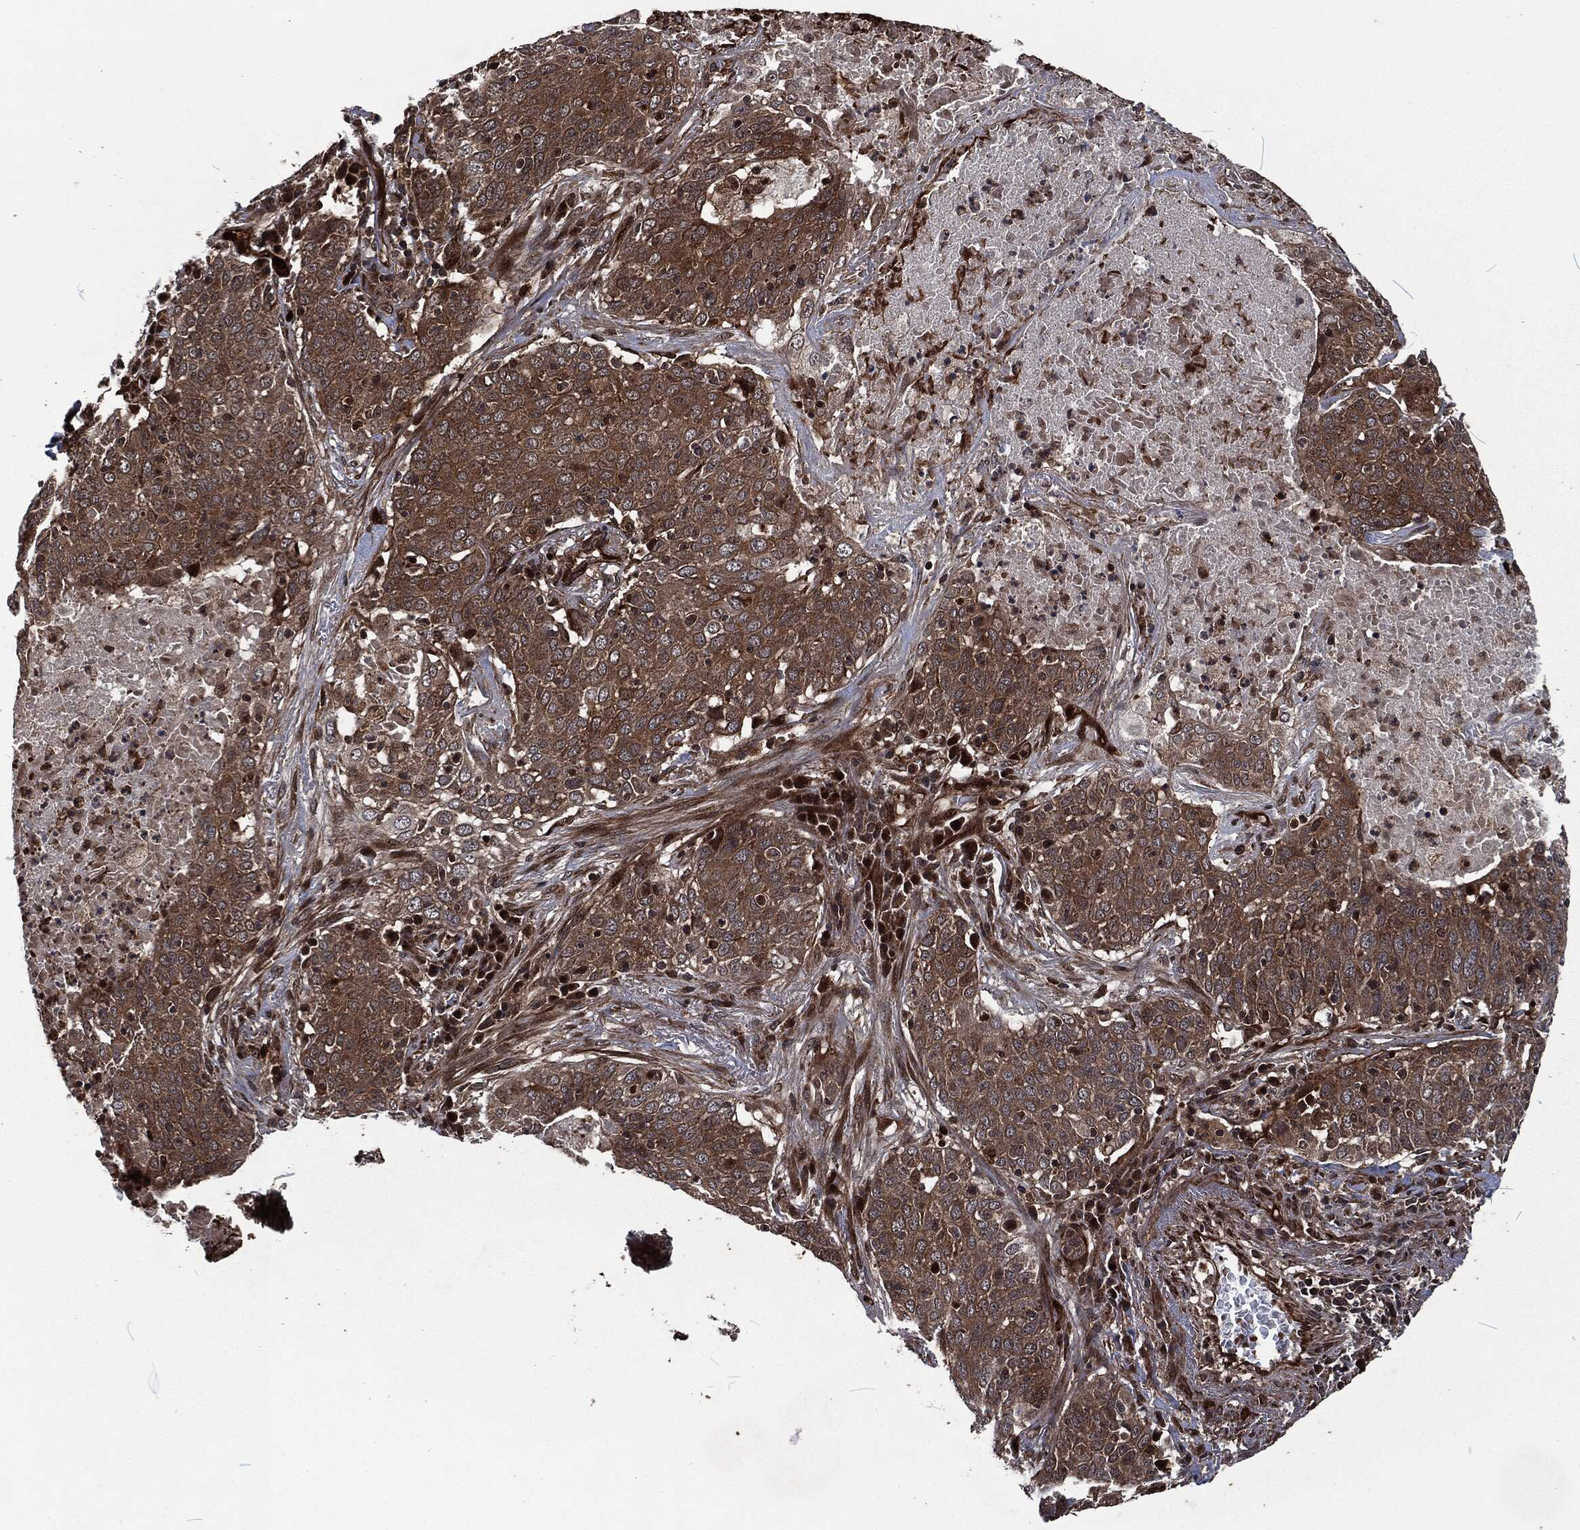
{"staining": {"intensity": "moderate", "quantity": ">75%", "location": "cytoplasmic/membranous"}, "tissue": "lung cancer", "cell_type": "Tumor cells", "image_type": "cancer", "snomed": [{"axis": "morphology", "description": "Squamous cell carcinoma, NOS"}, {"axis": "topography", "description": "Lung"}], "caption": "An immunohistochemistry (IHC) photomicrograph of neoplastic tissue is shown. Protein staining in brown shows moderate cytoplasmic/membranous positivity in lung squamous cell carcinoma within tumor cells.", "gene": "CMPK2", "patient": {"sex": "male", "age": 82}}